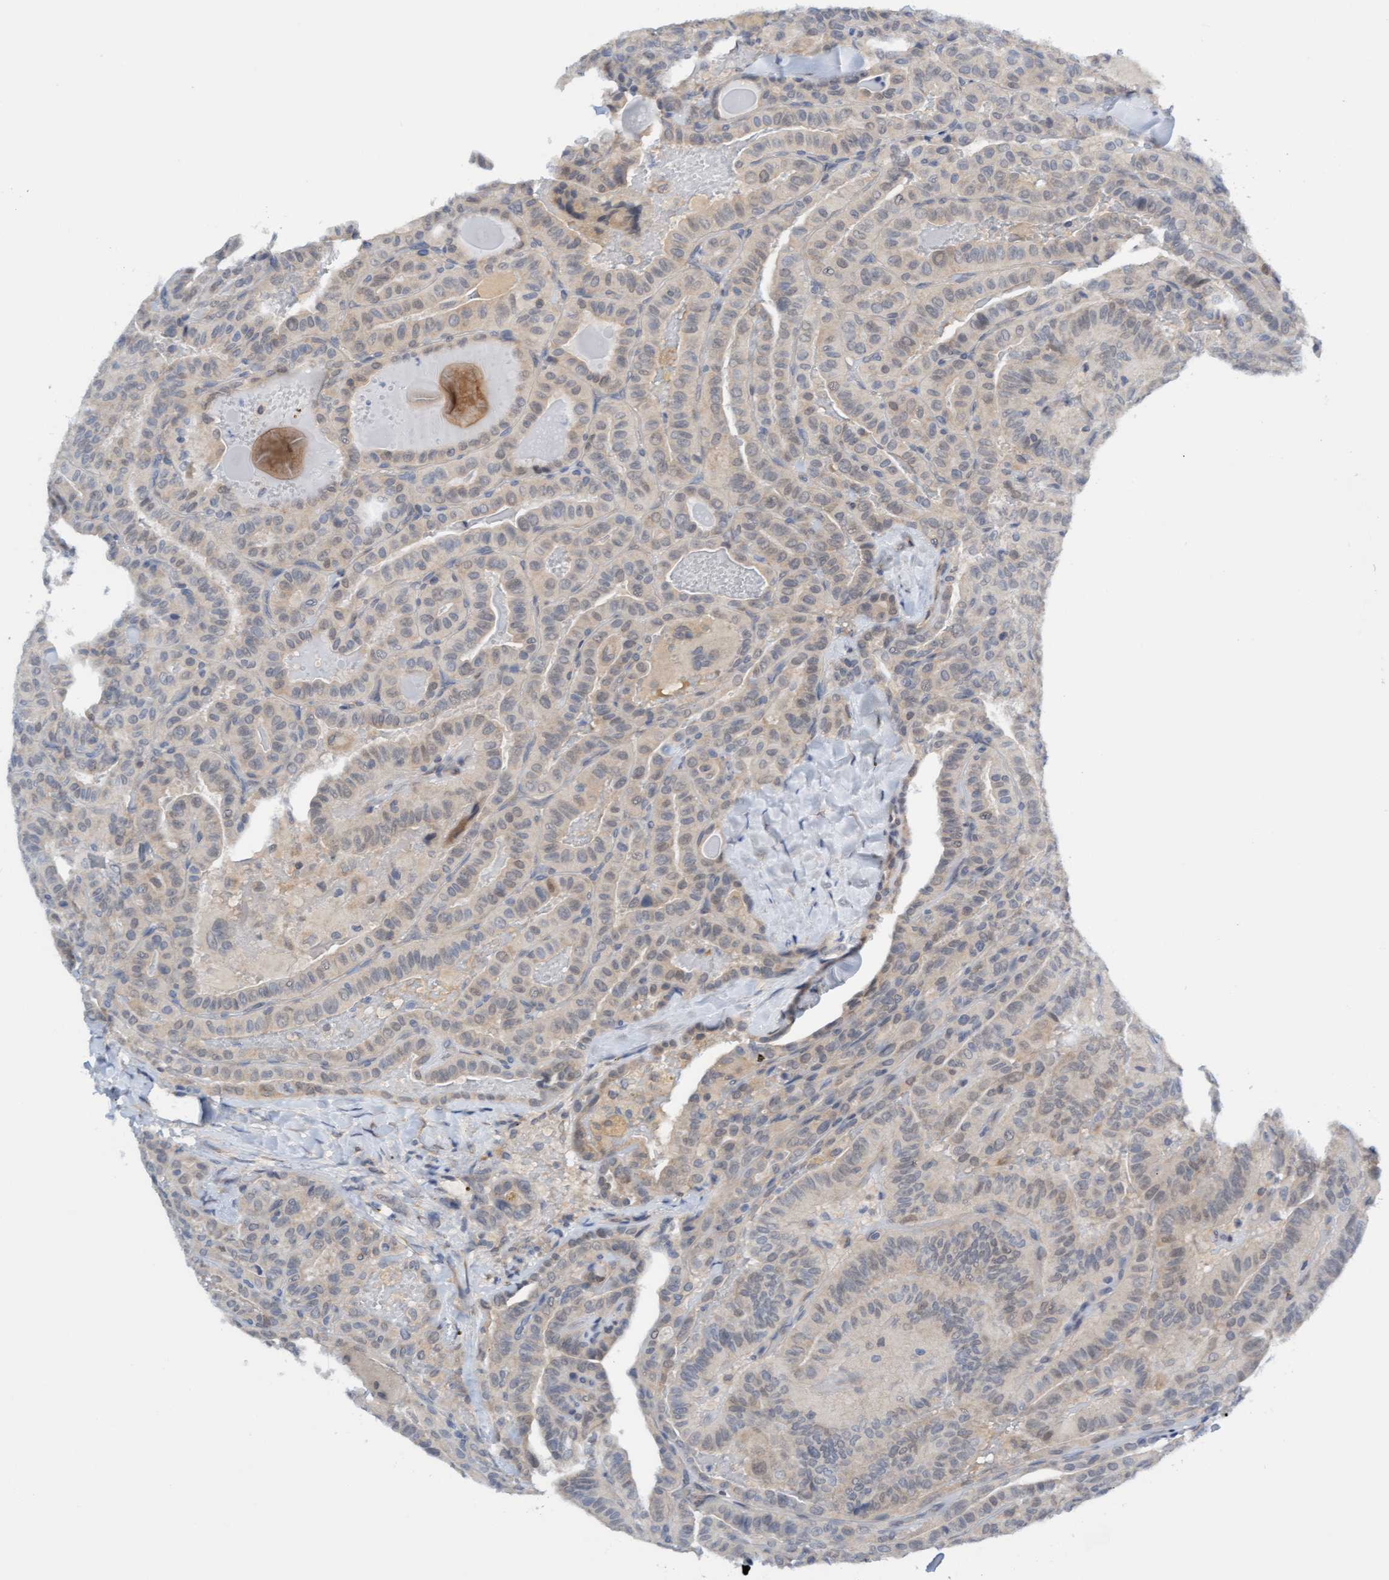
{"staining": {"intensity": "weak", "quantity": "25%-75%", "location": "cytoplasmic/membranous"}, "tissue": "thyroid cancer", "cell_type": "Tumor cells", "image_type": "cancer", "snomed": [{"axis": "morphology", "description": "Papillary adenocarcinoma, NOS"}, {"axis": "topography", "description": "Thyroid gland"}], "caption": "Immunohistochemical staining of human papillary adenocarcinoma (thyroid) demonstrates low levels of weak cytoplasmic/membranous expression in approximately 25%-75% of tumor cells.", "gene": "AMZ2", "patient": {"sex": "male", "age": 77}}